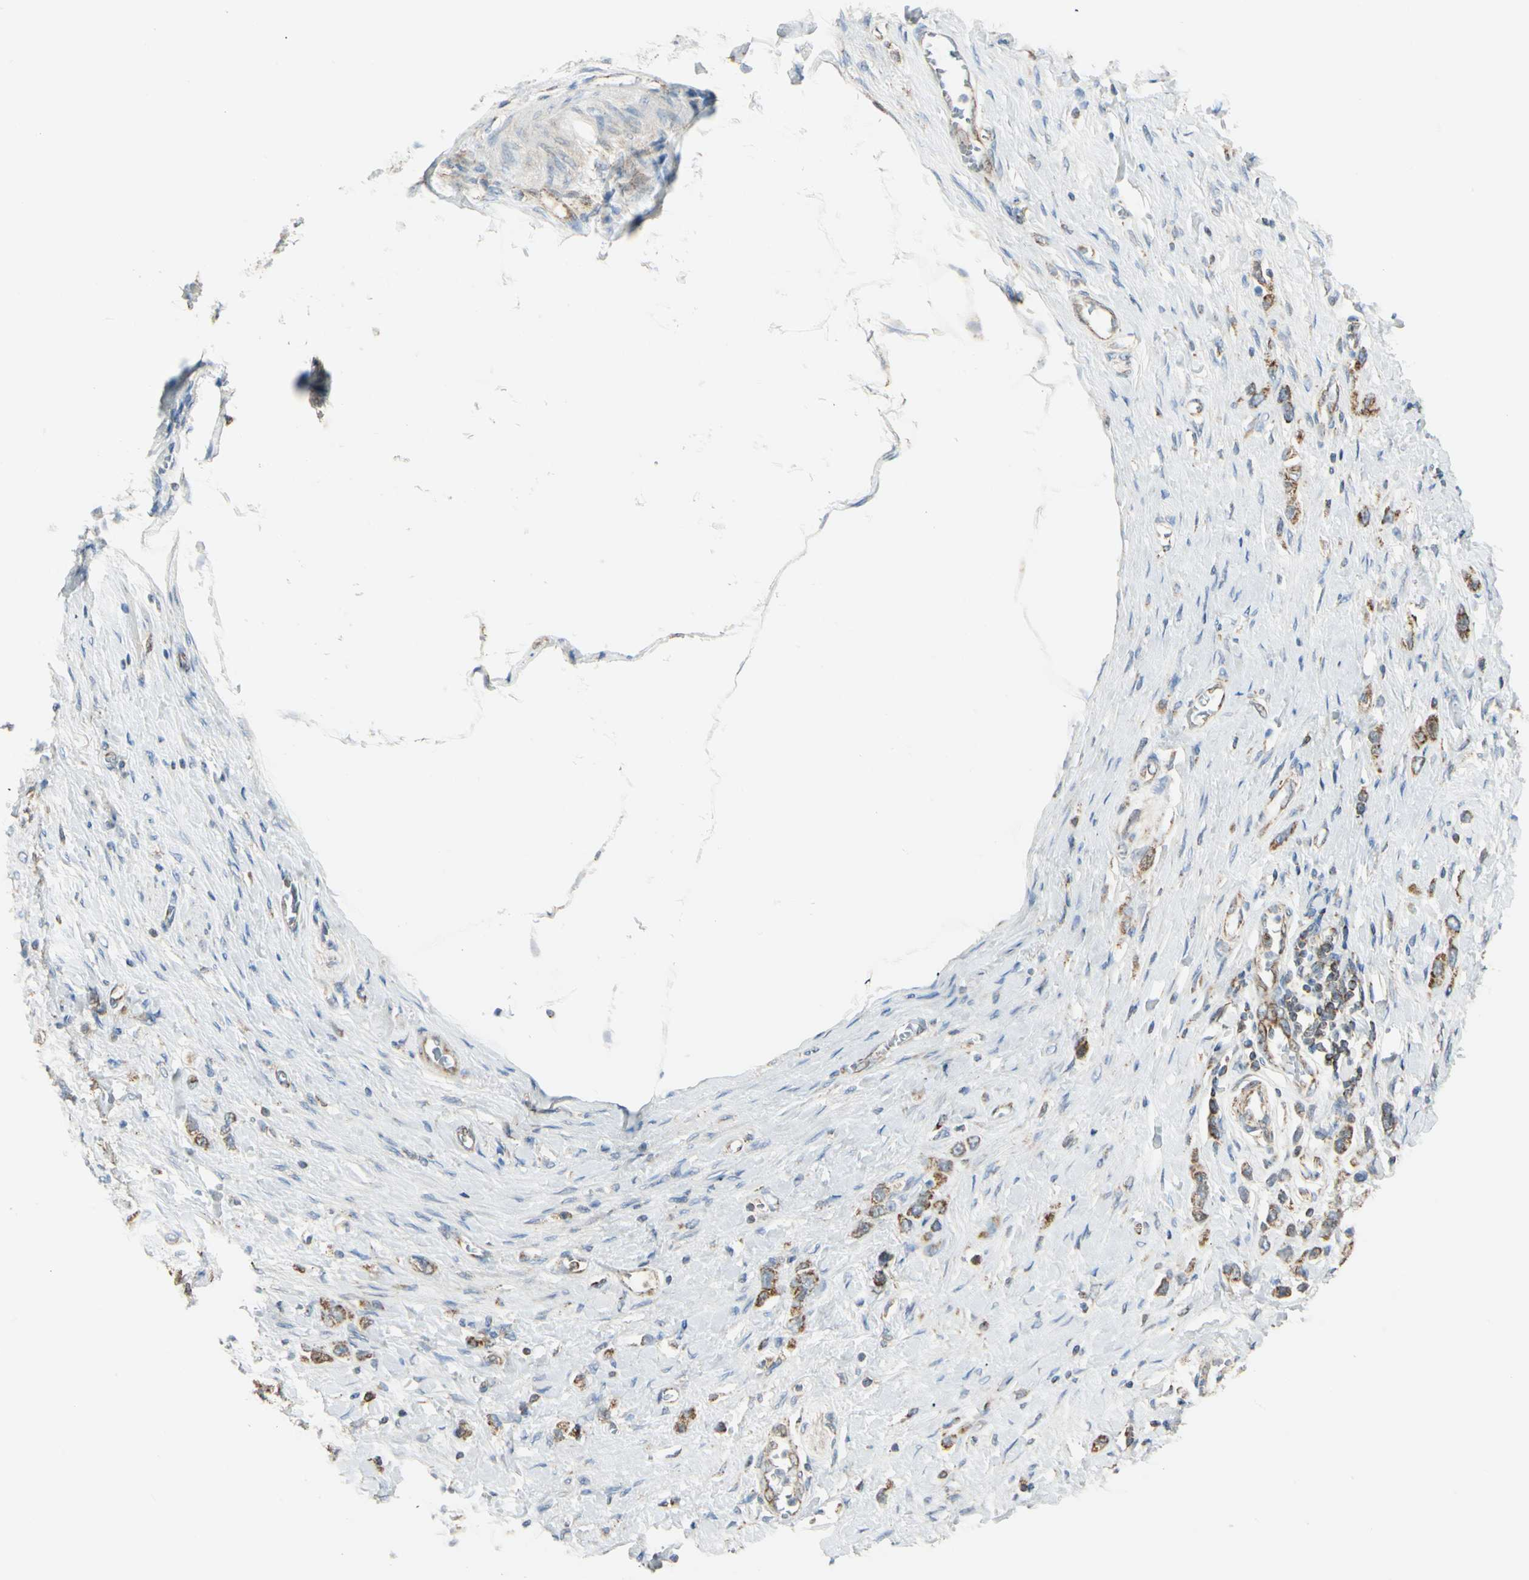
{"staining": {"intensity": "strong", "quantity": ">75%", "location": "cytoplasmic/membranous"}, "tissue": "stomach cancer", "cell_type": "Tumor cells", "image_type": "cancer", "snomed": [{"axis": "morphology", "description": "Normal tissue, NOS"}, {"axis": "morphology", "description": "Adenocarcinoma, NOS"}, {"axis": "topography", "description": "Stomach, upper"}, {"axis": "topography", "description": "Stomach"}], "caption": "Stomach adenocarcinoma tissue shows strong cytoplasmic/membranous positivity in about >75% of tumor cells", "gene": "ANKS6", "patient": {"sex": "female", "age": 65}}